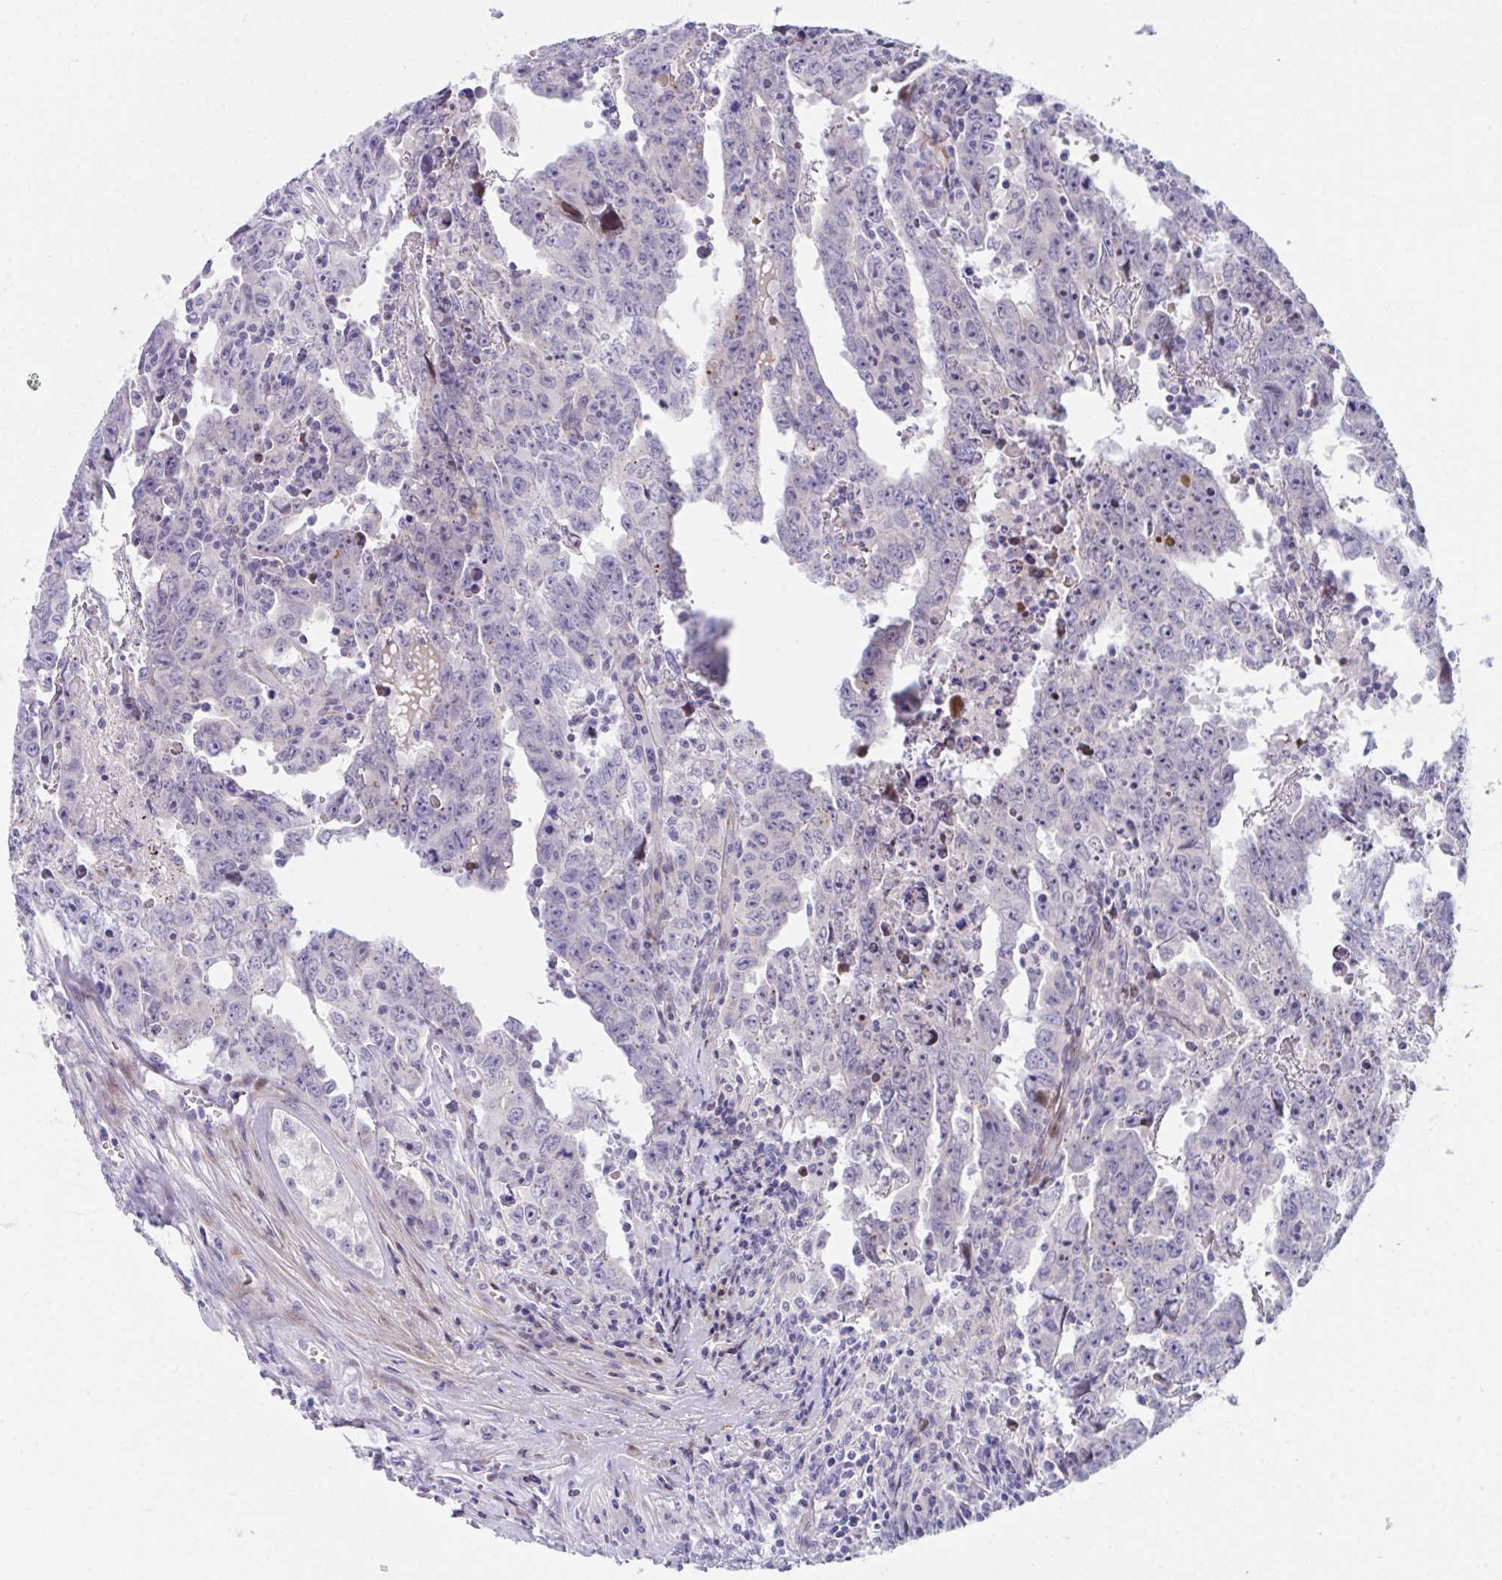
{"staining": {"intensity": "negative", "quantity": "none", "location": "none"}, "tissue": "testis cancer", "cell_type": "Tumor cells", "image_type": "cancer", "snomed": [{"axis": "morphology", "description": "Carcinoma, Embryonal, NOS"}, {"axis": "topography", "description": "Testis"}], "caption": "This is a photomicrograph of immunohistochemistry staining of embryonal carcinoma (testis), which shows no positivity in tumor cells.", "gene": "ZNF713", "patient": {"sex": "male", "age": 22}}